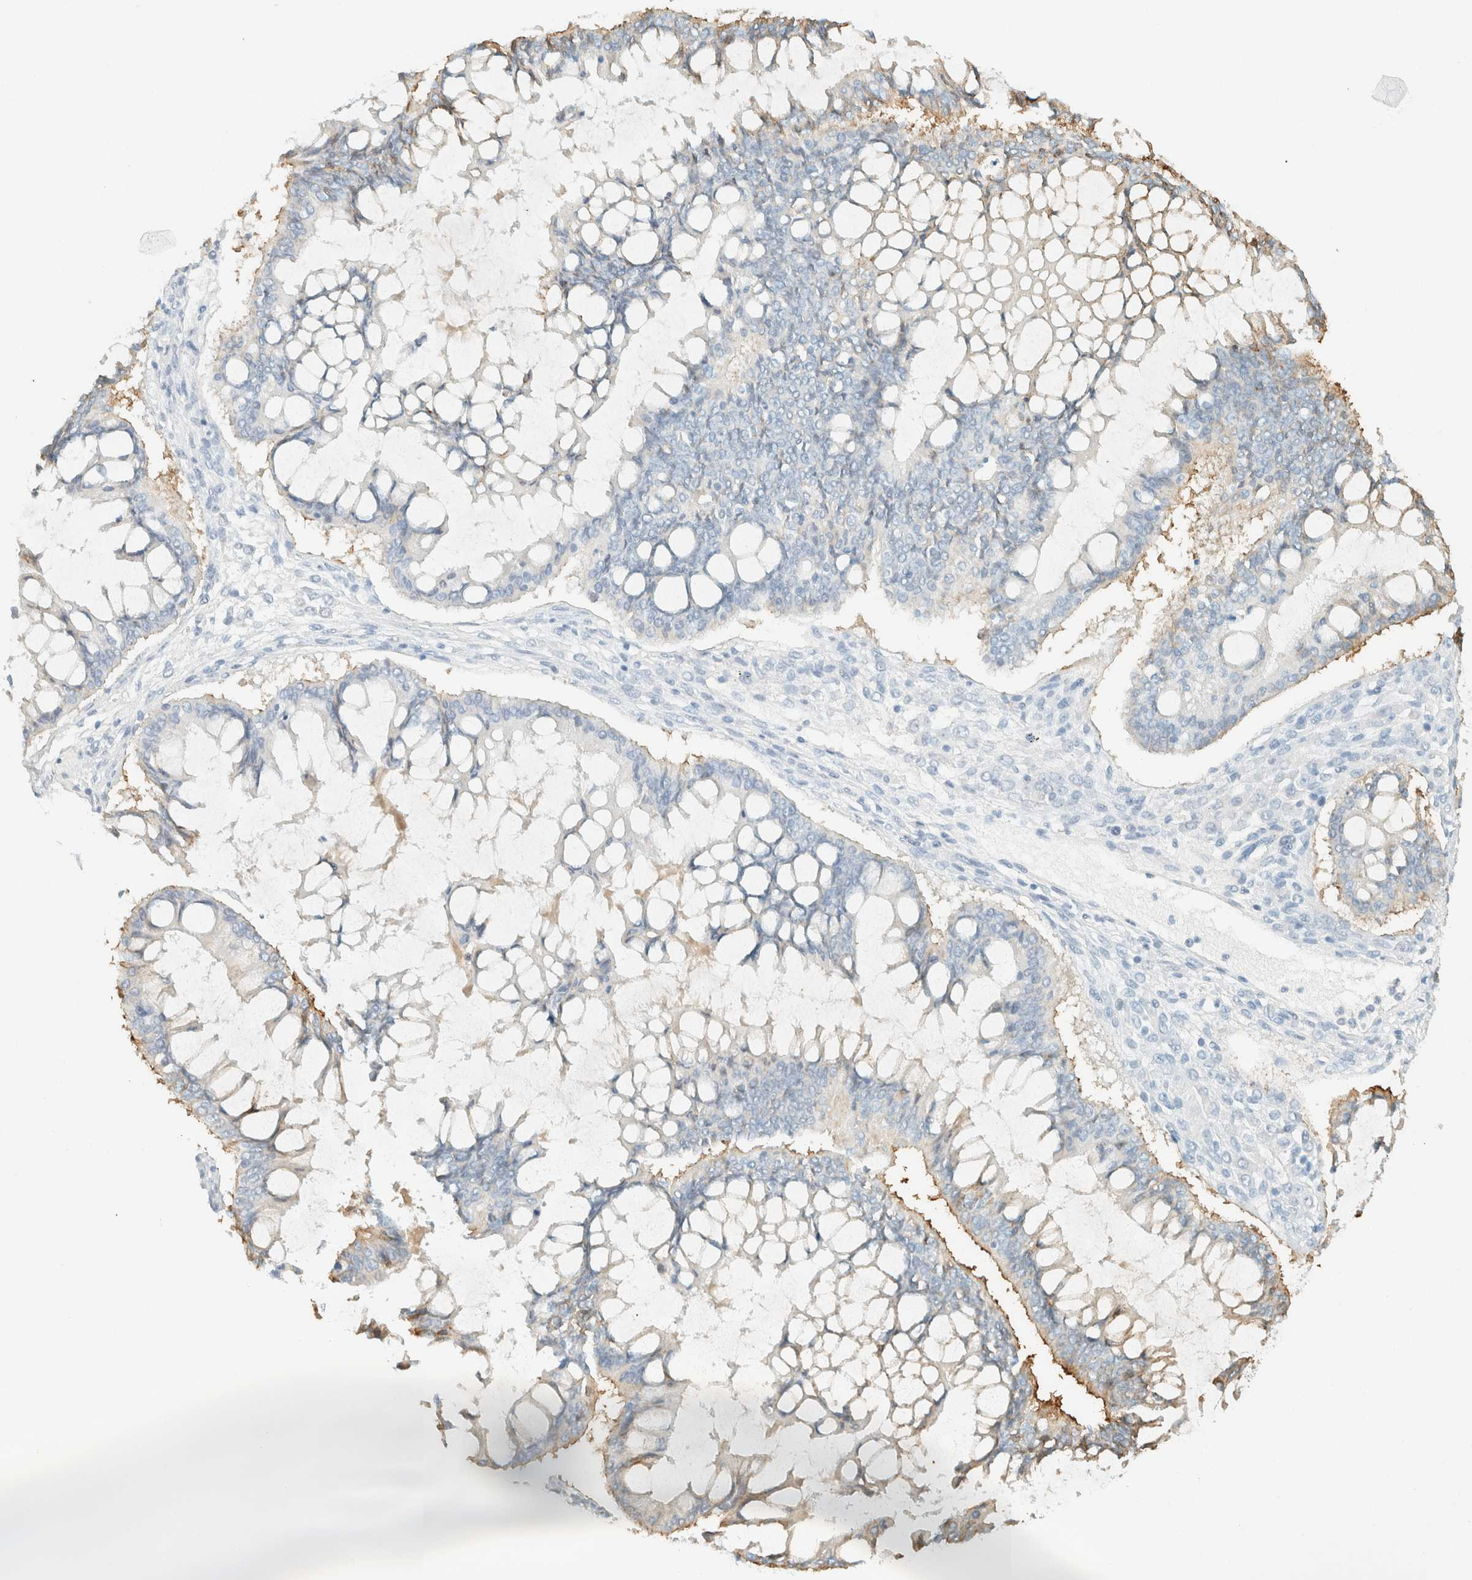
{"staining": {"intensity": "negative", "quantity": "none", "location": "none"}, "tissue": "ovarian cancer", "cell_type": "Tumor cells", "image_type": "cancer", "snomed": [{"axis": "morphology", "description": "Cystadenocarcinoma, mucinous, NOS"}, {"axis": "topography", "description": "Ovary"}], "caption": "Tumor cells show no significant expression in ovarian mucinous cystadenocarcinoma.", "gene": "GPA33", "patient": {"sex": "female", "age": 73}}